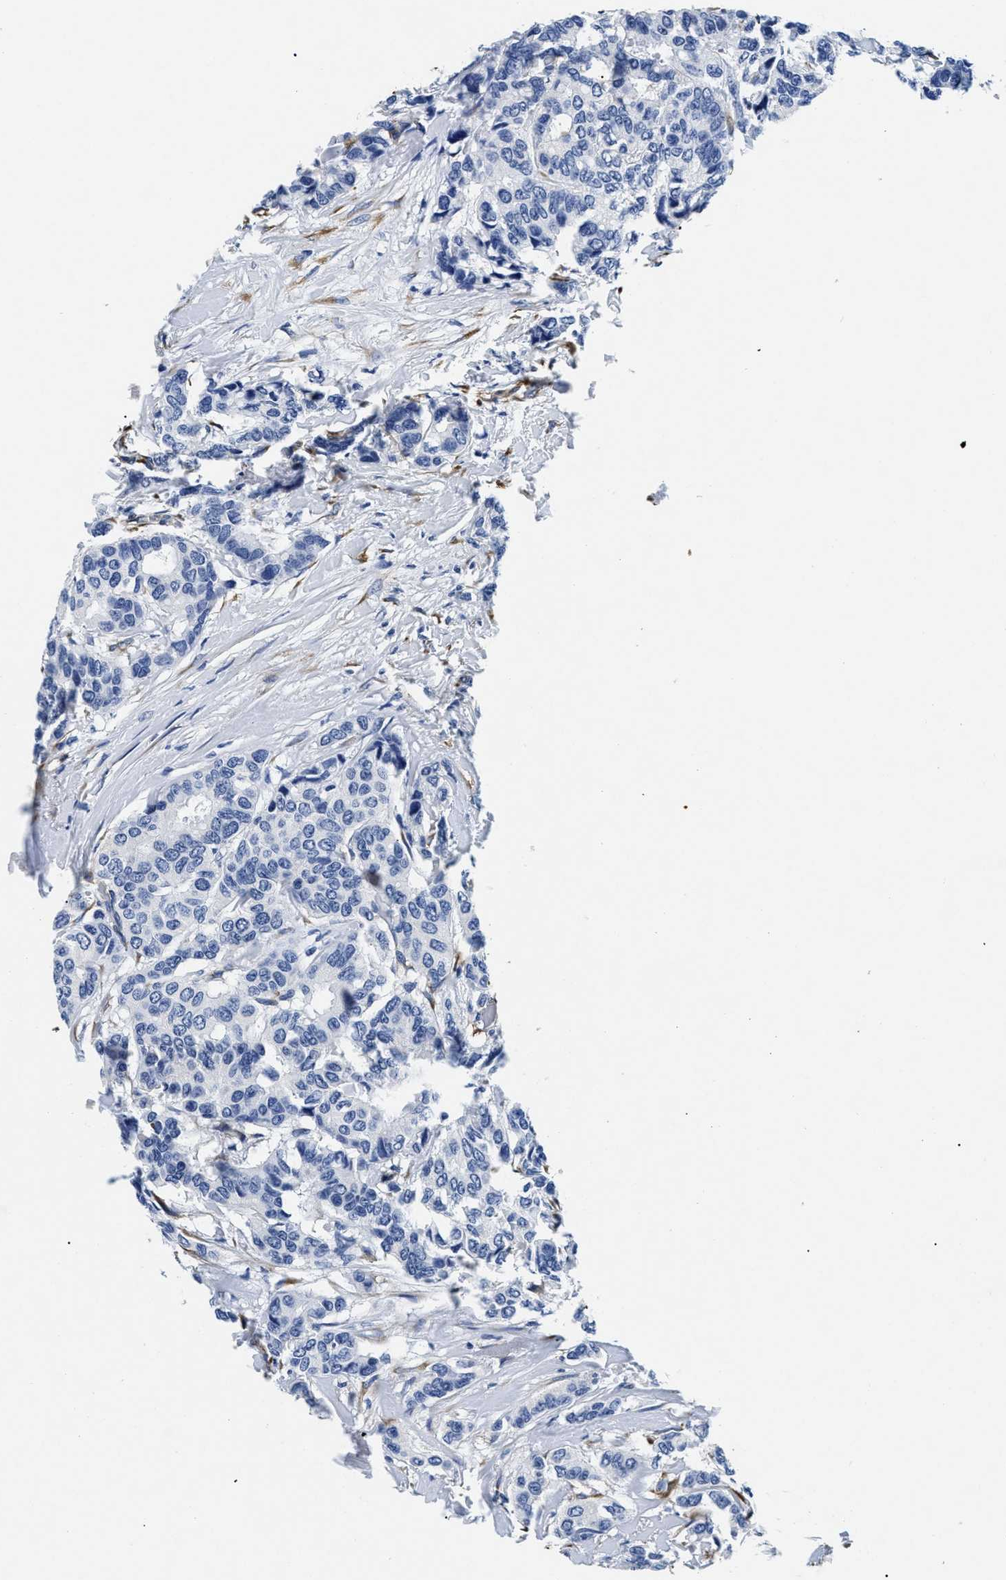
{"staining": {"intensity": "negative", "quantity": "none", "location": "none"}, "tissue": "breast cancer", "cell_type": "Tumor cells", "image_type": "cancer", "snomed": [{"axis": "morphology", "description": "Duct carcinoma"}, {"axis": "topography", "description": "Breast"}], "caption": "IHC image of neoplastic tissue: breast cancer (infiltrating ductal carcinoma) stained with DAB shows no significant protein positivity in tumor cells.", "gene": "LAMA3", "patient": {"sex": "female", "age": 87}}